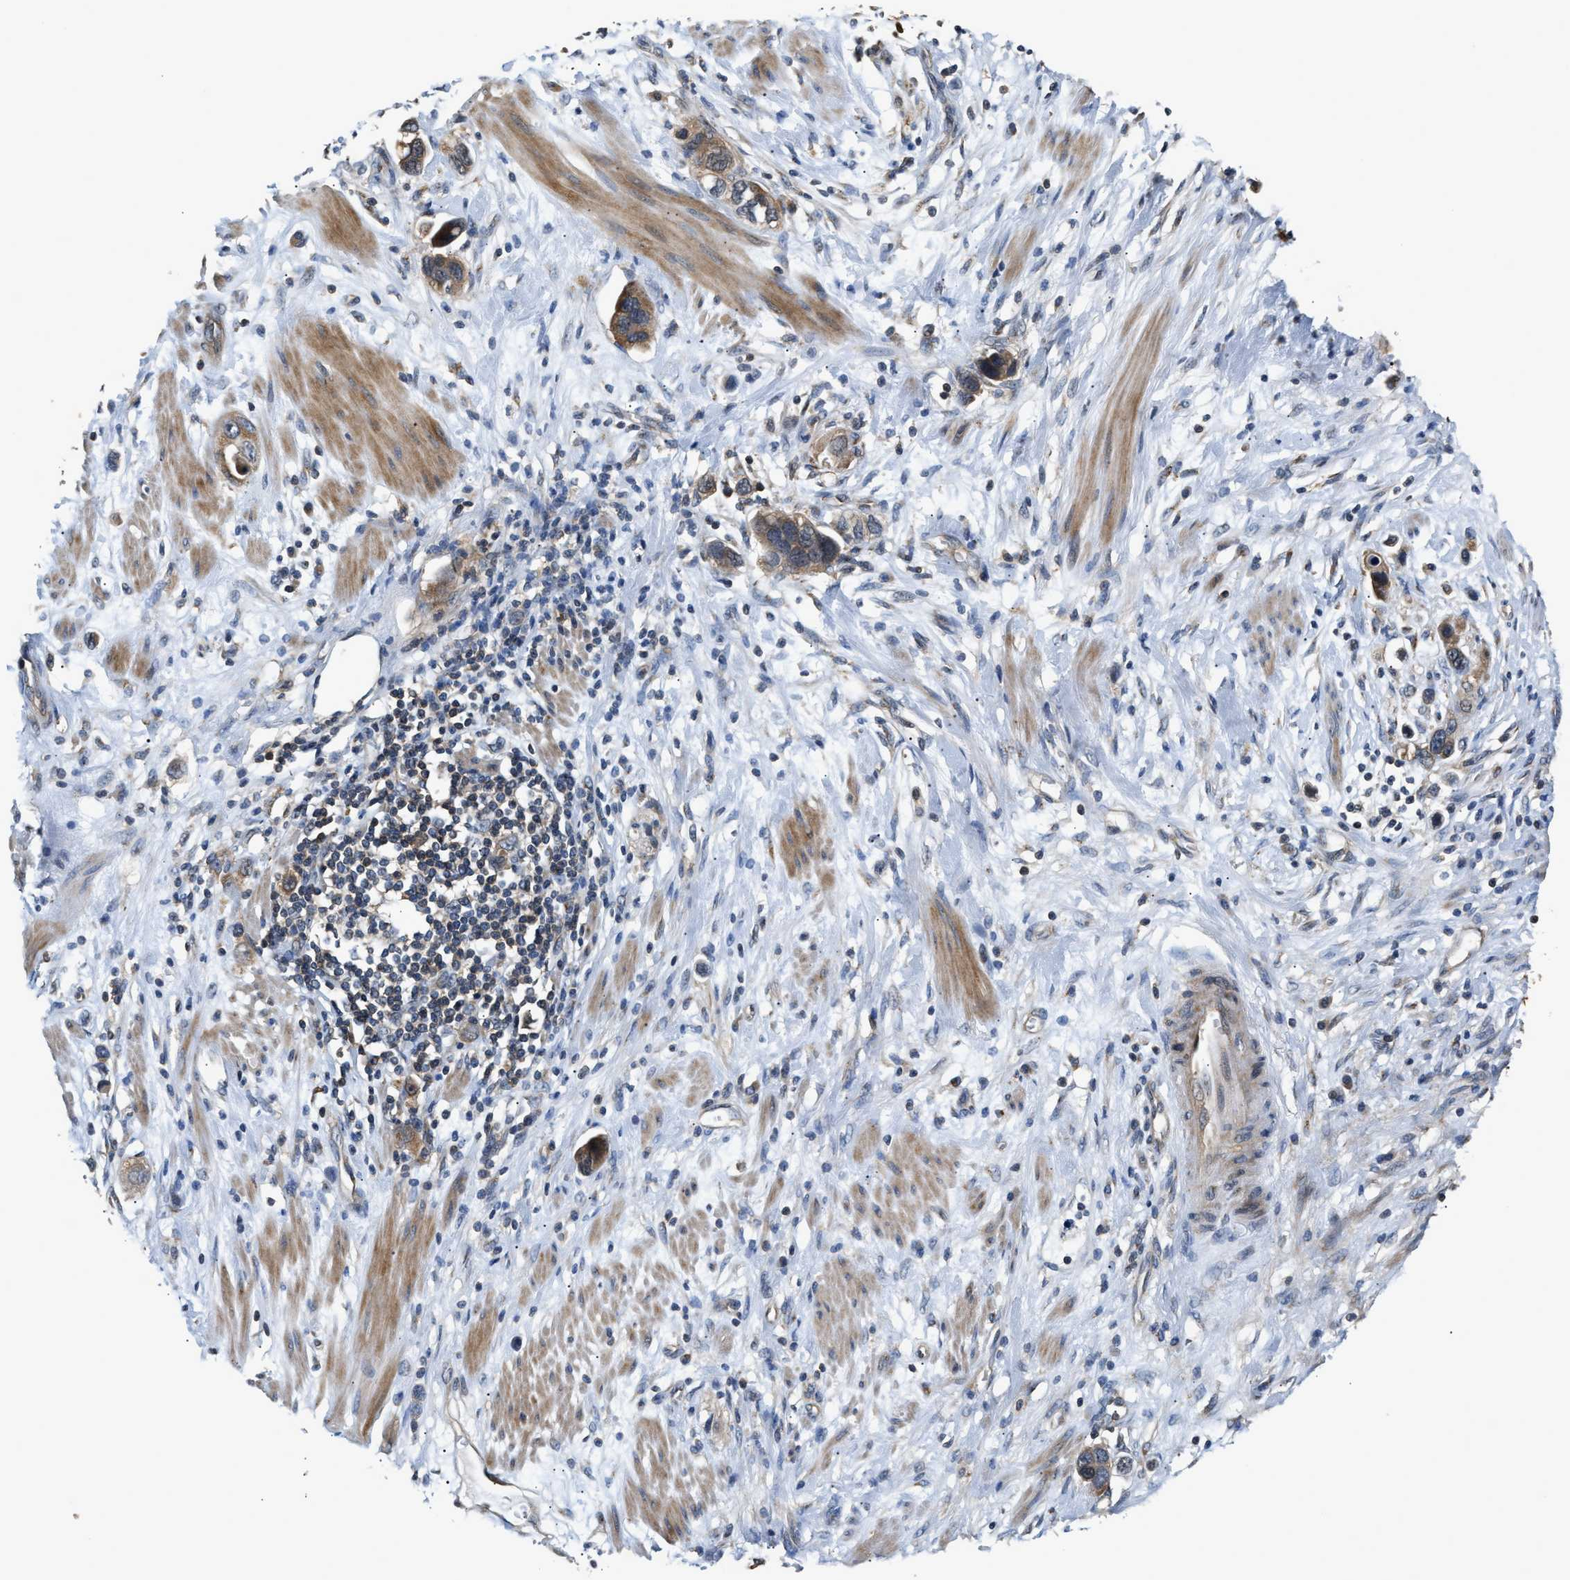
{"staining": {"intensity": "moderate", "quantity": ">75%", "location": "cytoplasmic/membranous"}, "tissue": "stomach cancer", "cell_type": "Tumor cells", "image_type": "cancer", "snomed": [{"axis": "morphology", "description": "Adenocarcinoma, NOS"}, {"axis": "topography", "description": "Stomach, lower"}], "caption": "Human stomach cancer (adenocarcinoma) stained for a protein (brown) shows moderate cytoplasmic/membranous positive expression in about >75% of tumor cells.", "gene": "CHUK", "patient": {"sex": "female", "age": 93}}